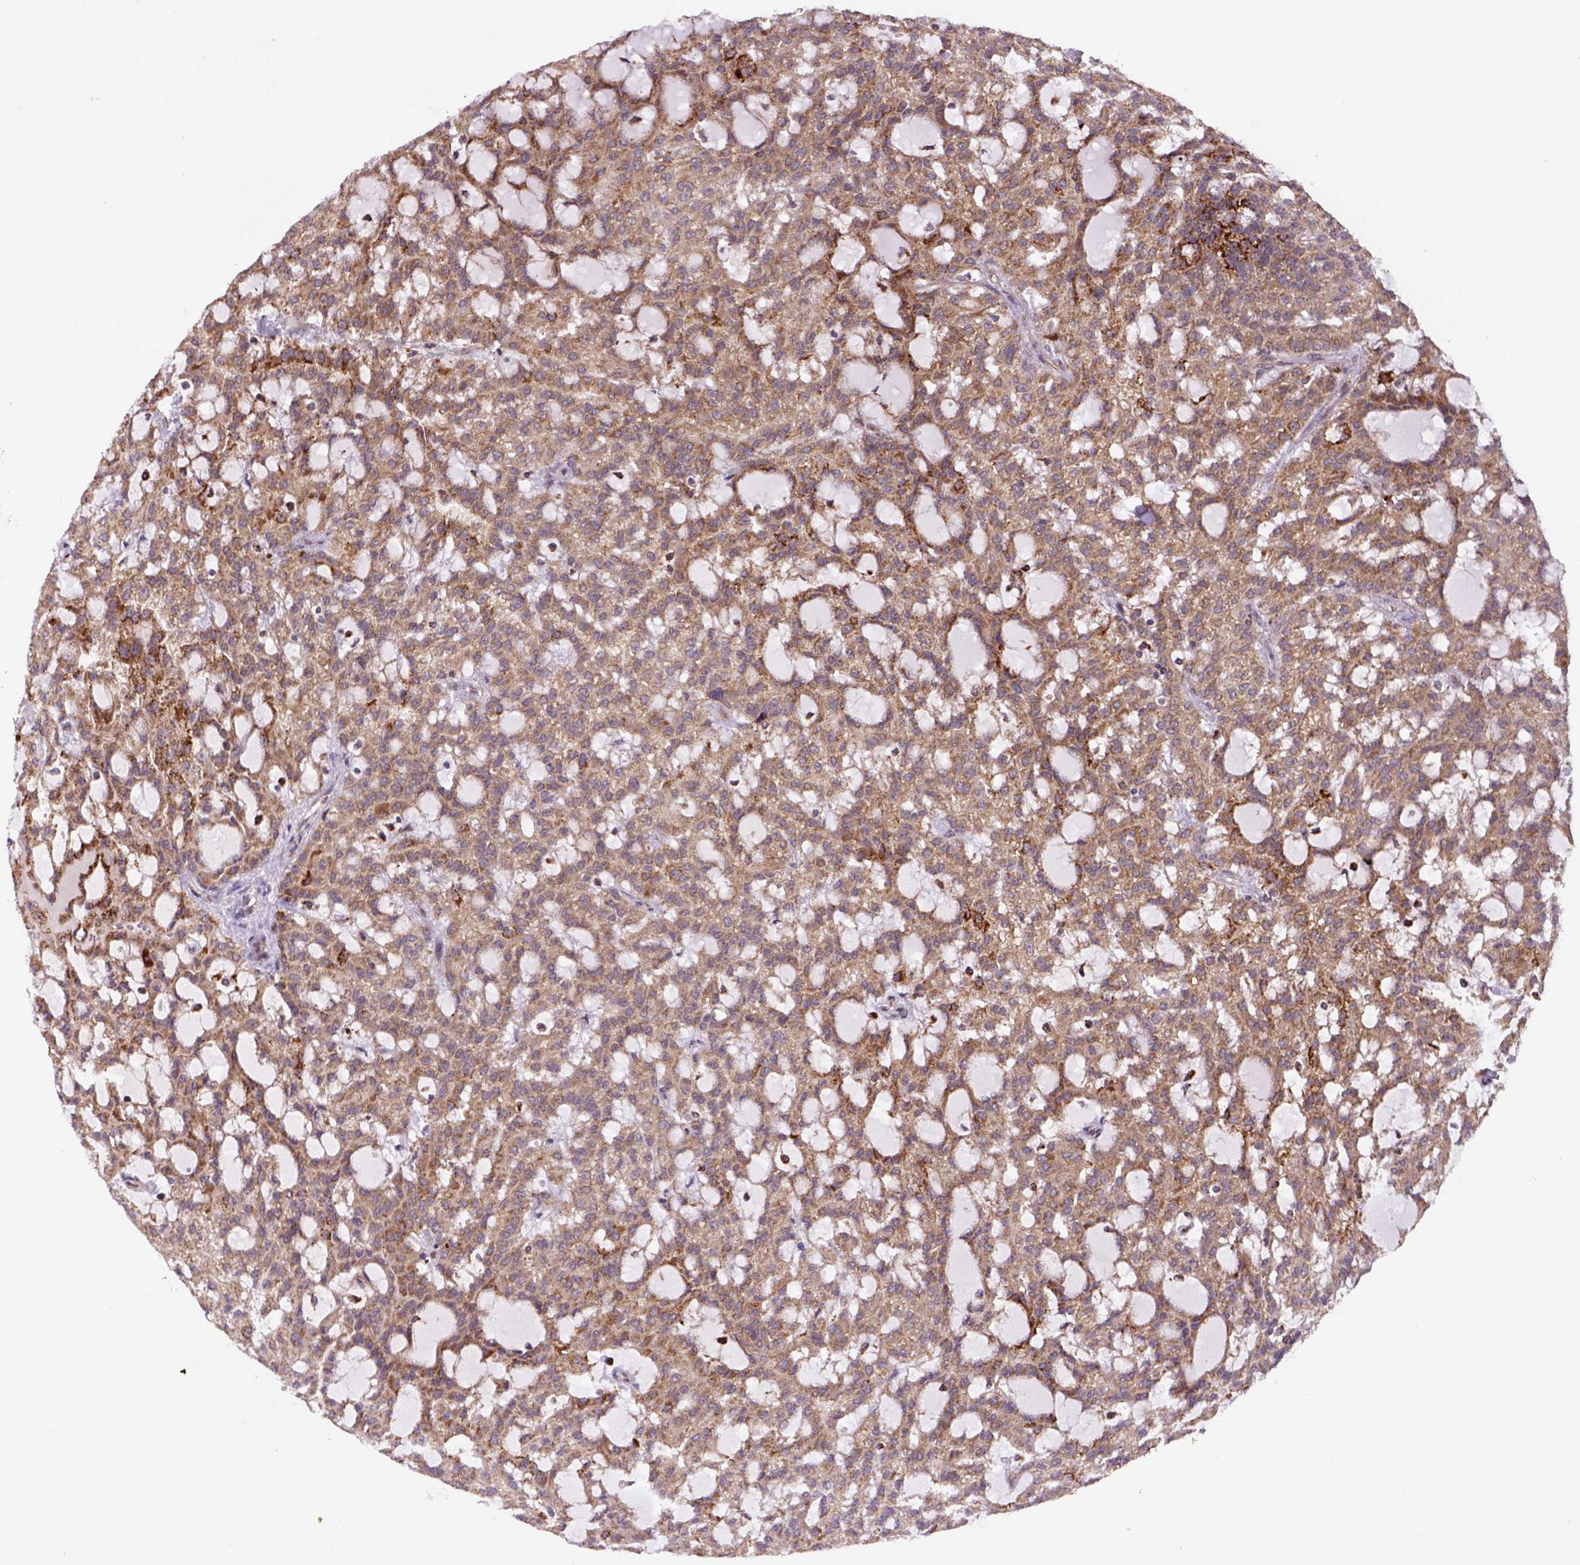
{"staining": {"intensity": "strong", "quantity": "<25%", "location": "cytoplasmic/membranous"}, "tissue": "renal cancer", "cell_type": "Tumor cells", "image_type": "cancer", "snomed": [{"axis": "morphology", "description": "Adenocarcinoma, NOS"}, {"axis": "topography", "description": "Kidney"}], "caption": "This histopathology image displays IHC staining of human renal cancer (adenocarcinoma), with medium strong cytoplasmic/membranous expression in about <25% of tumor cells.", "gene": "FZD7", "patient": {"sex": "male", "age": 63}}